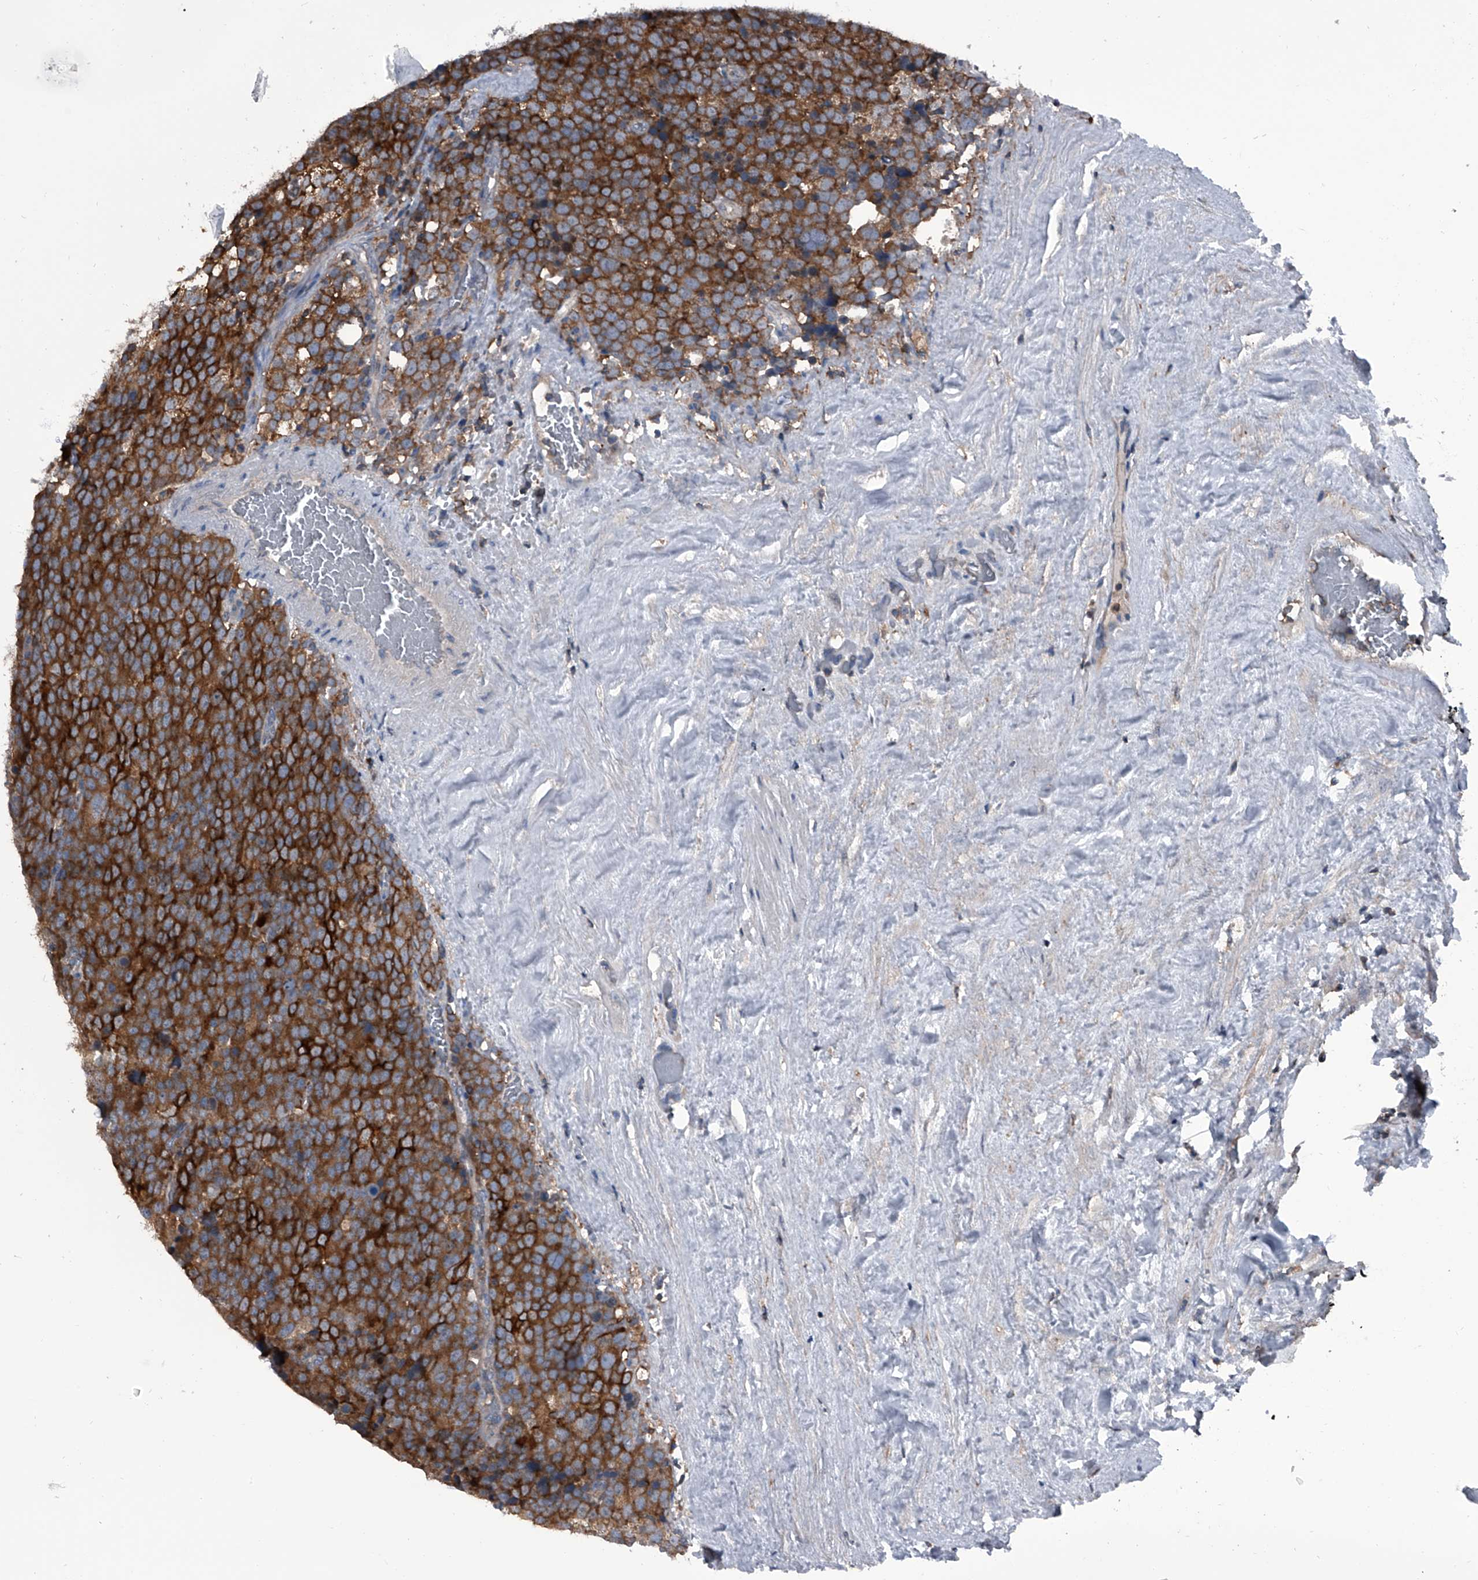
{"staining": {"intensity": "strong", "quantity": ">75%", "location": "cytoplasmic/membranous"}, "tissue": "testis cancer", "cell_type": "Tumor cells", "image_type": "cancer", "snomed": [{"axis": "morphology", "description": "Seminoma, NOS"}, {"axis": "topography", "description": "Testis"}], "caption": "A histopathology image of testis cancer (seminoma) stained for a protein shows strong cytoplasmic/membranous brown staining in tumor cells.", "gene": "PIP5K1A", "patient": {"sex": "male", "age": 71}}